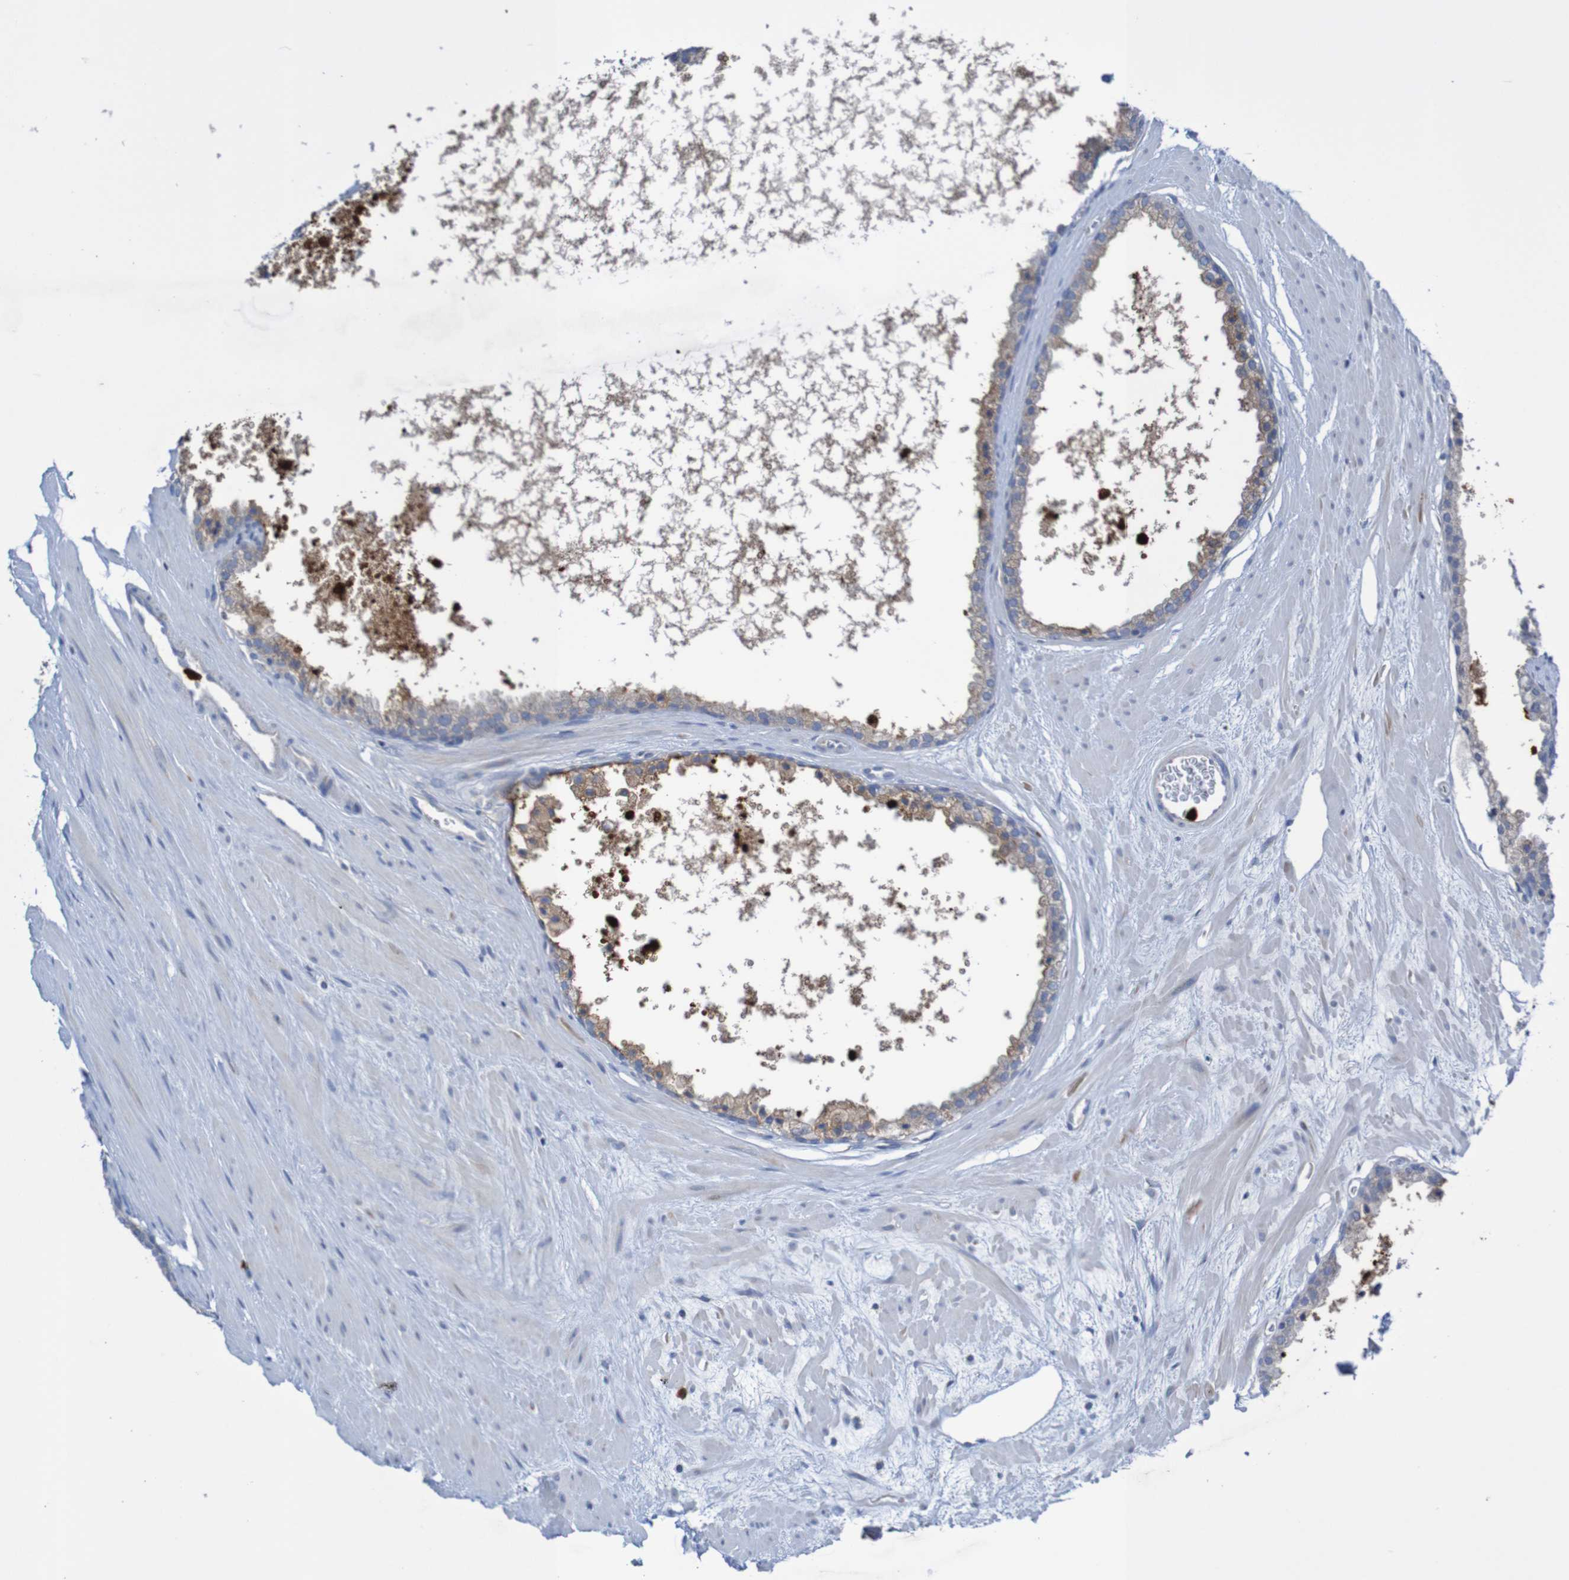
{"staining": {"intensity": "weak", "quantity": ">75%", "location": "cytoplasmic/membranous"}, "tissue": "prostate cancer", "cell_type": "Tumor cells", "image_type": "cancer", "snomed": [{"axis": "morphology", "description": "Adenocarcinoma, High grade"}, {"axis": "topography", "description": "Prostate"}], "caption": "A low amount of weak cytoplasmic/membranous staining is present in about >75% of tumor cells in prostate cancer (high-grade adenocarcinoma) tissue.", "gene": "PARP4", "patient": {"sex": "male", "age": 65}}